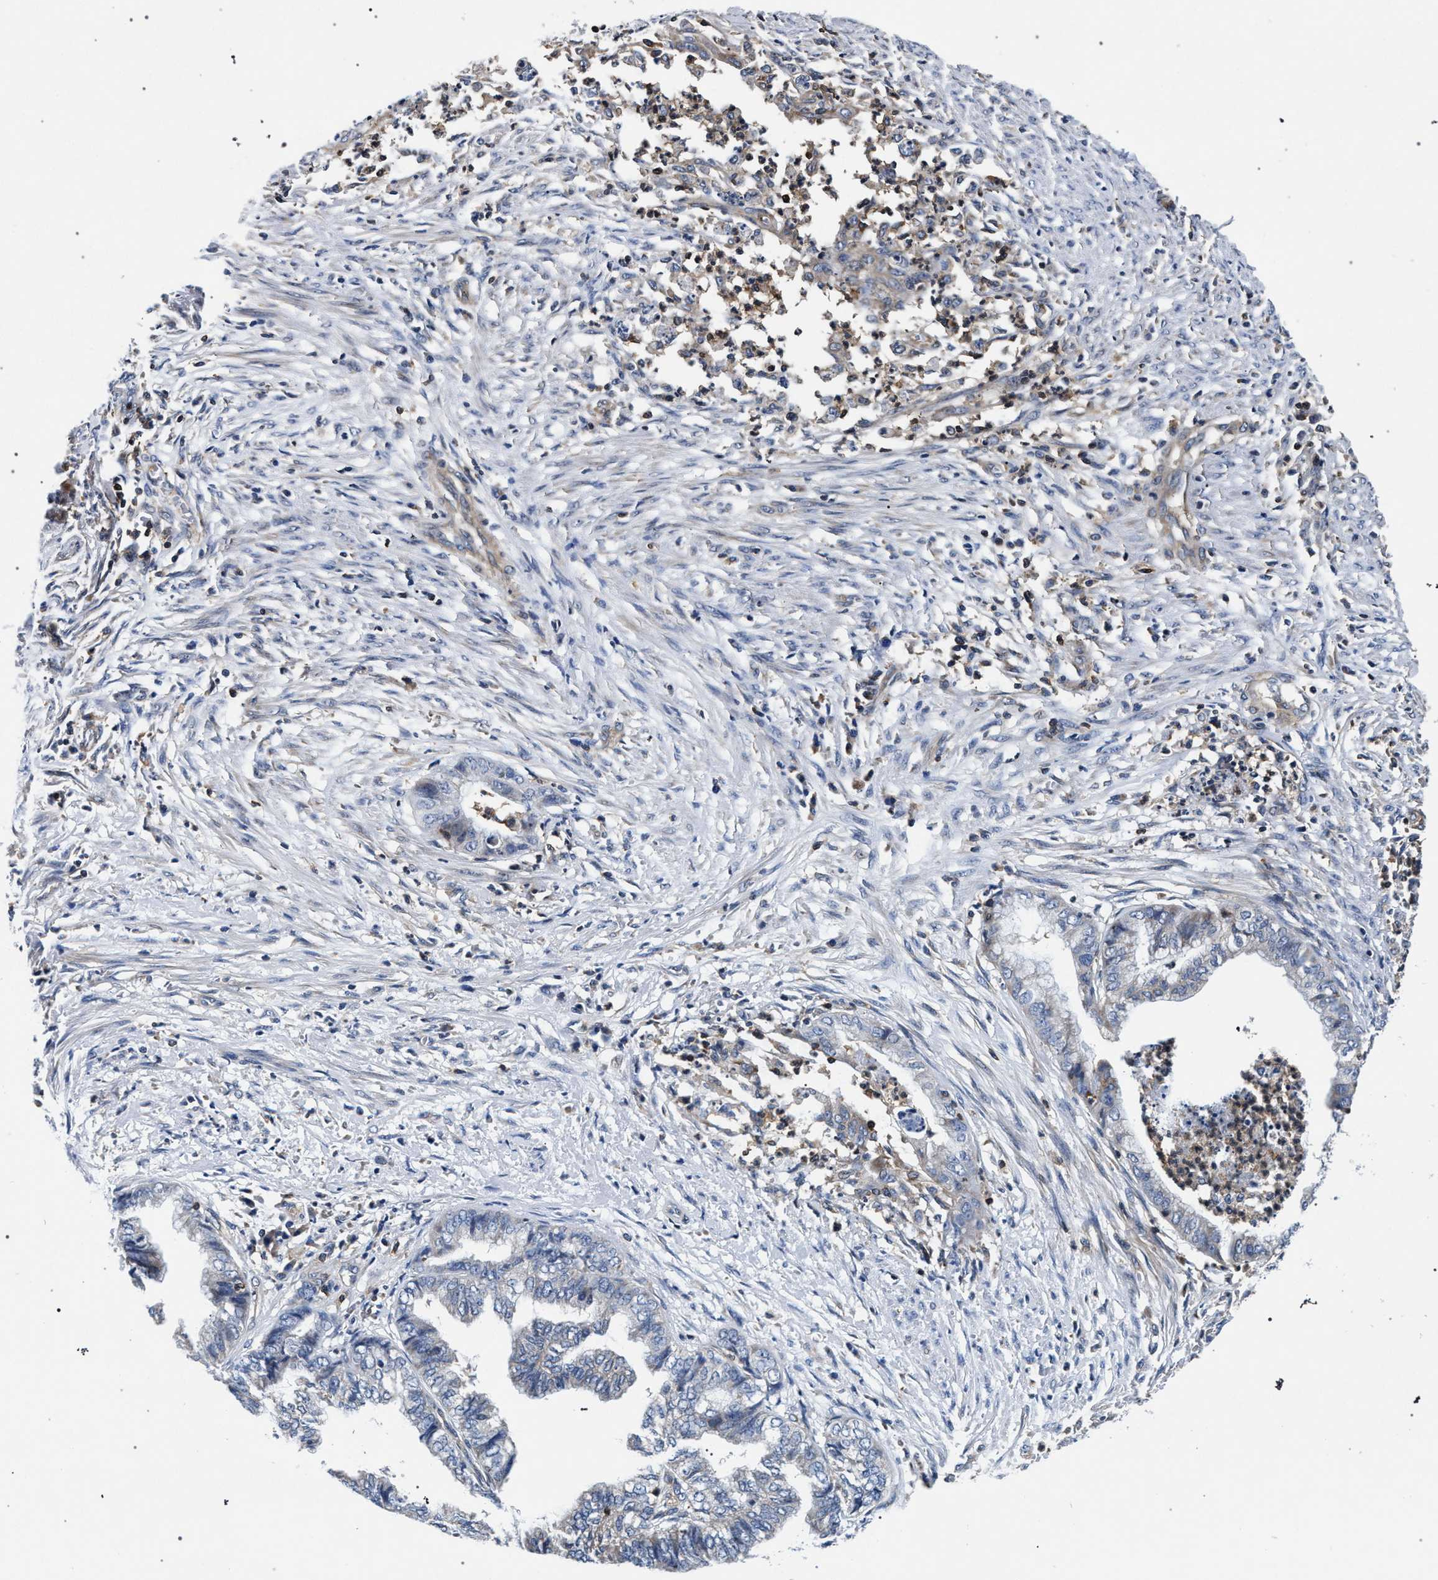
{"staining": {"intensity": "negative", "quantity": "none", "location": "none"}, "tissue": "endometrial cancer", "cell_type": "Tumor cells", "image_type": "cancer", "snomed": [{"axis": "morphology", "description": "Necrosis, NOS"}, {"axis": "morphology", "description": "Adenocarcinoma, NOS"}, {"axis": "topography", "description": "Endometrium"}], "caption": "The histopathology image reveals no significant staining in tumor cells of adenocarcinoma (endometrial).", "gene": "LASP1", "patient": {"sex": "female", "age": 79}}